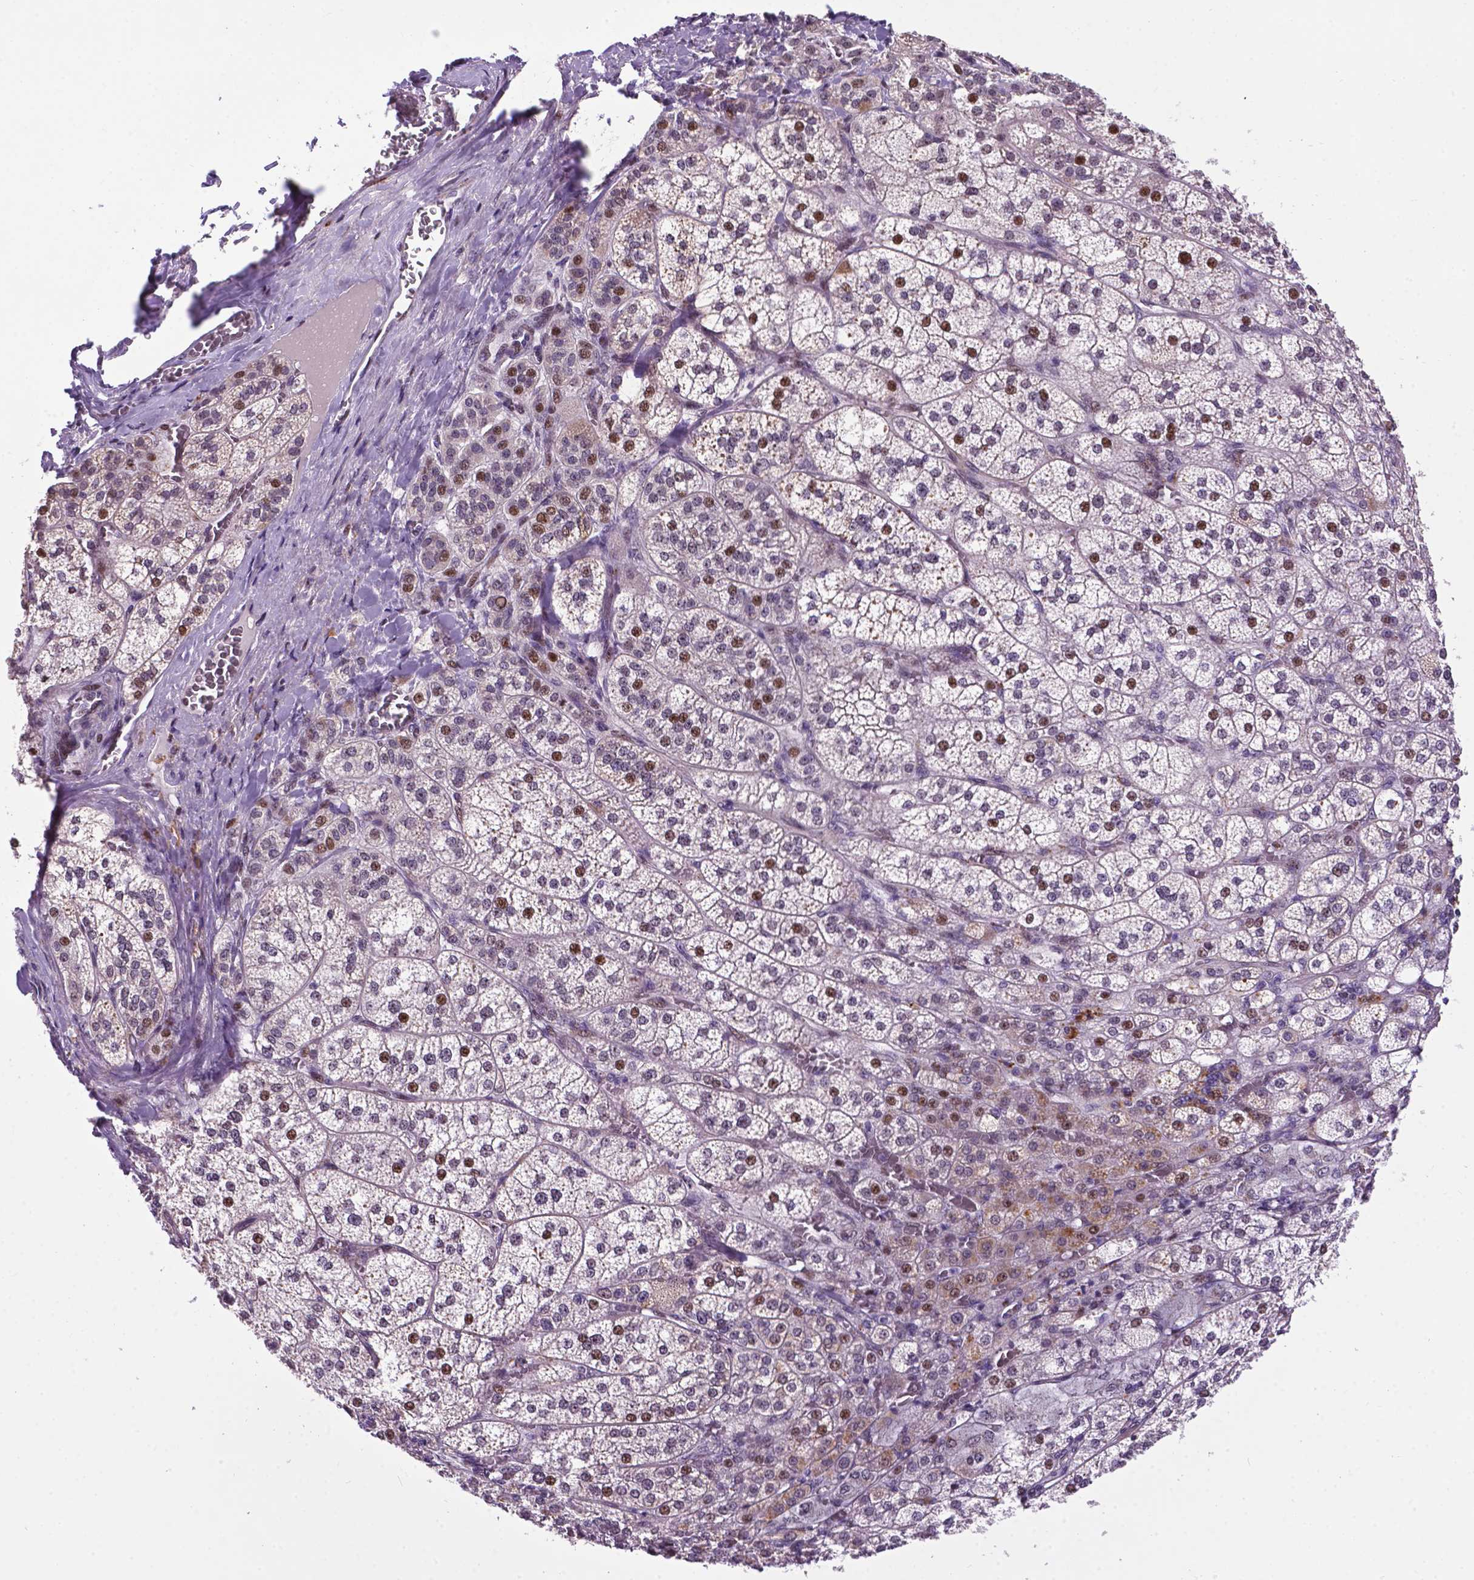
{"staining": {"intensity": "strong", "quantity": "<25%", "location": "nuclear"}, "tissue": "adrenal gland", "cell_type": "Glandular cells", "image_type": "normal", "snomed": [{"axis": "morphology", "description": "Normal tissue, NOS"}, {"axis": "topography", "description": "Adrenal gland"}], "caption": "Human adrenal gland stained with a brown dye exhibits strong nuclear positive staining in approximately <25% of glandular cells.", "gene": "SMAD2", "patient": {"sex": "female", "age": 60}}